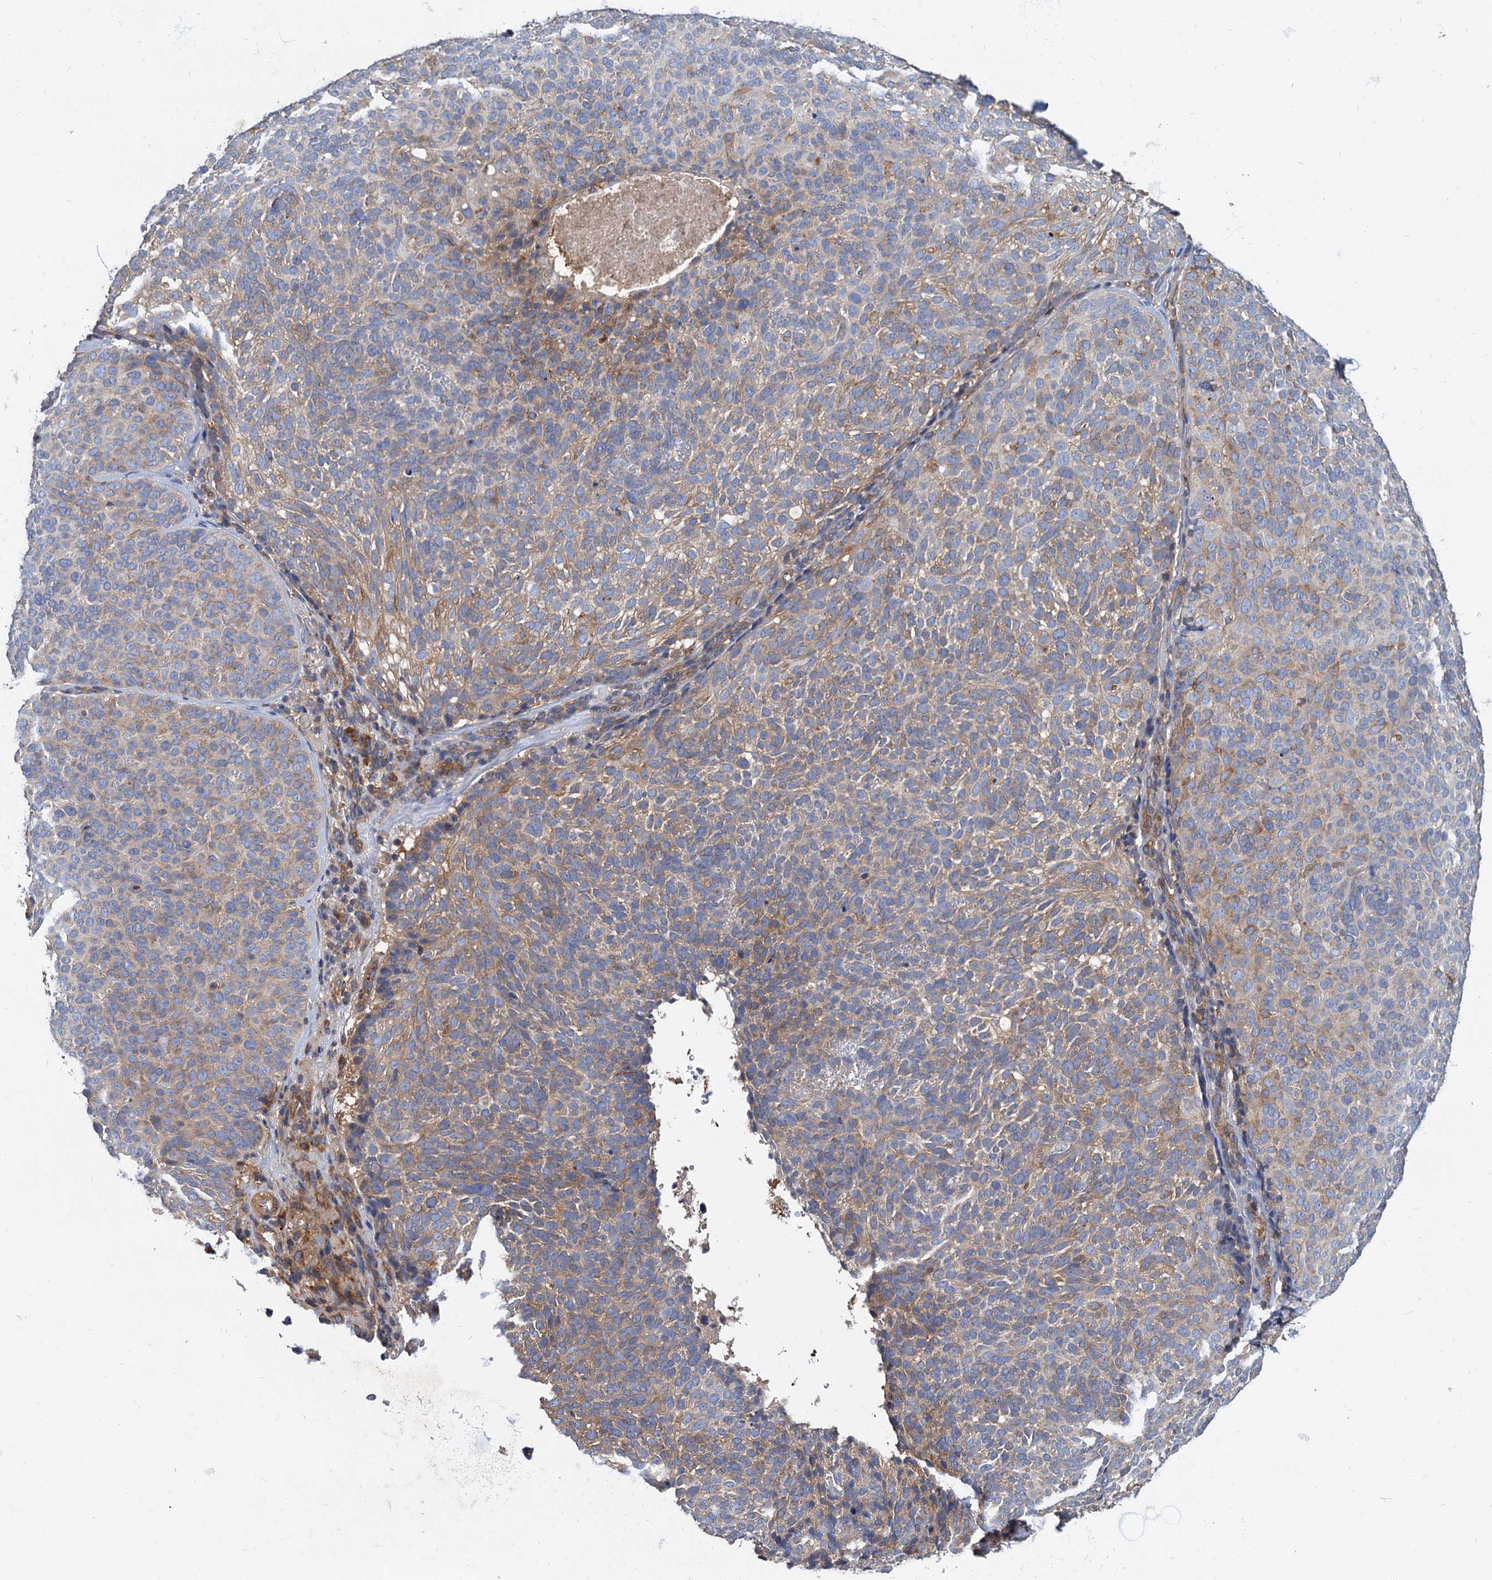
{"staining": {"intensity": "weak", "quantity": "25%-75%", "location": "cytoplasmic/membranous"}, "tissue": "skin cancer", "cell_type": "Tumor cells", "image_type": "cancer", "snomed": [{"axis": "morphology", "description": "Basal cell carcinoma"}, {"axis": "topography", "description": "Skin"}], "caption": "Protein expression analysis of skin cancer reveals weak cytoplasmic/membranous staining in approximately 25%-75% of tumor cells.", "gene": "ALKBH7", "patient": {"sex": "male", "age": 85}}